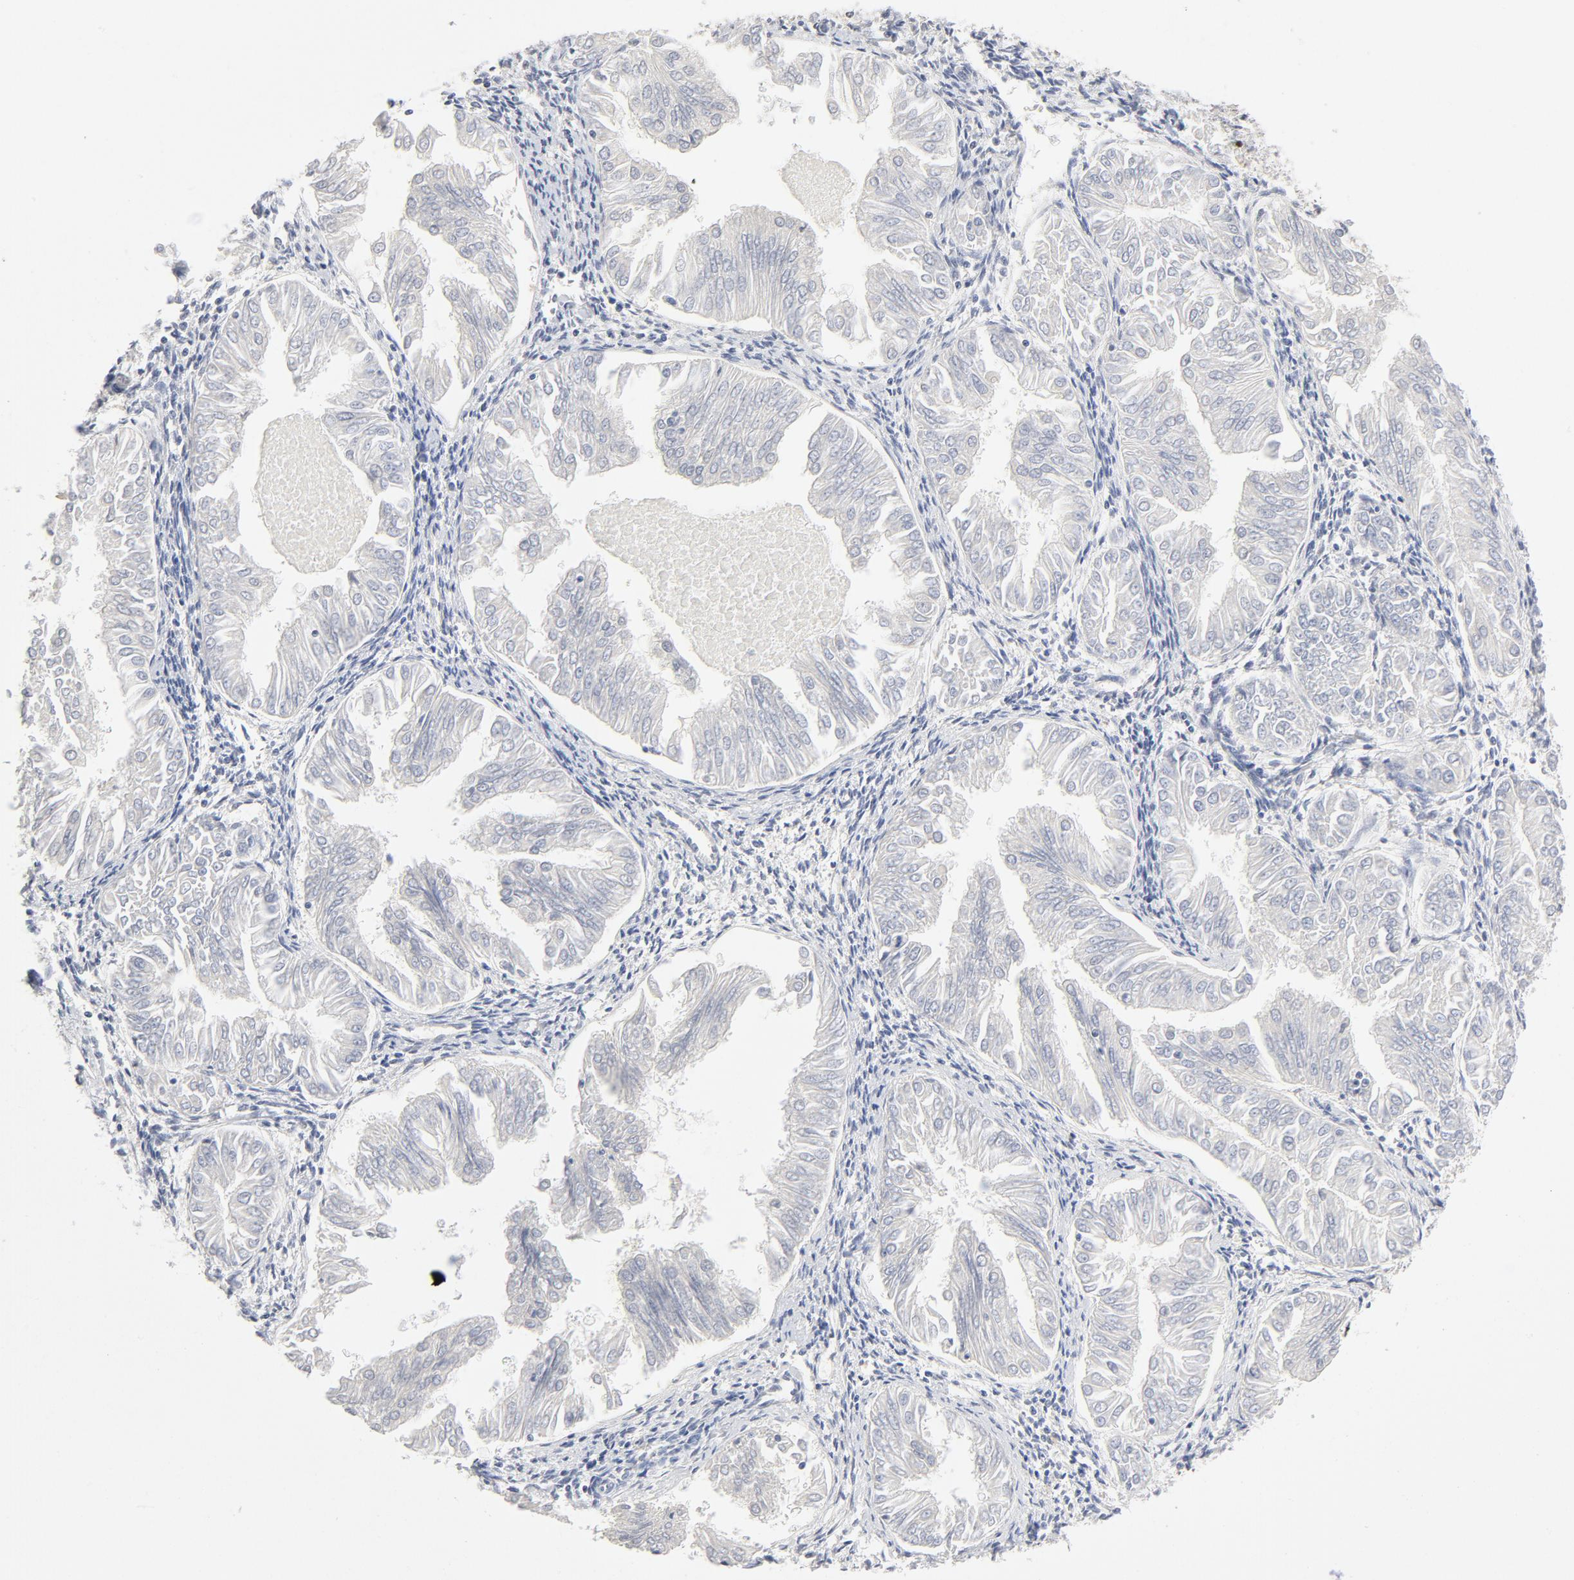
{"staining": {"intensity": "negative", "quantity": "none", "location": "none"}, "tissue": "endometrial cancer", "cell_type": "Tumor cells", "image_type": "cancer", "snomed": [{"axis": "morphology", "description": "Adenocarcinoma, NOS"}, {"axis": "topography", "description": "Endometrium"}], "caption": "Micrograph shows no protein expression in tumor cells of endometrial cancer tissue.", "gene": "MEF2A", "patient": {"sex": "female", "age": 53}}